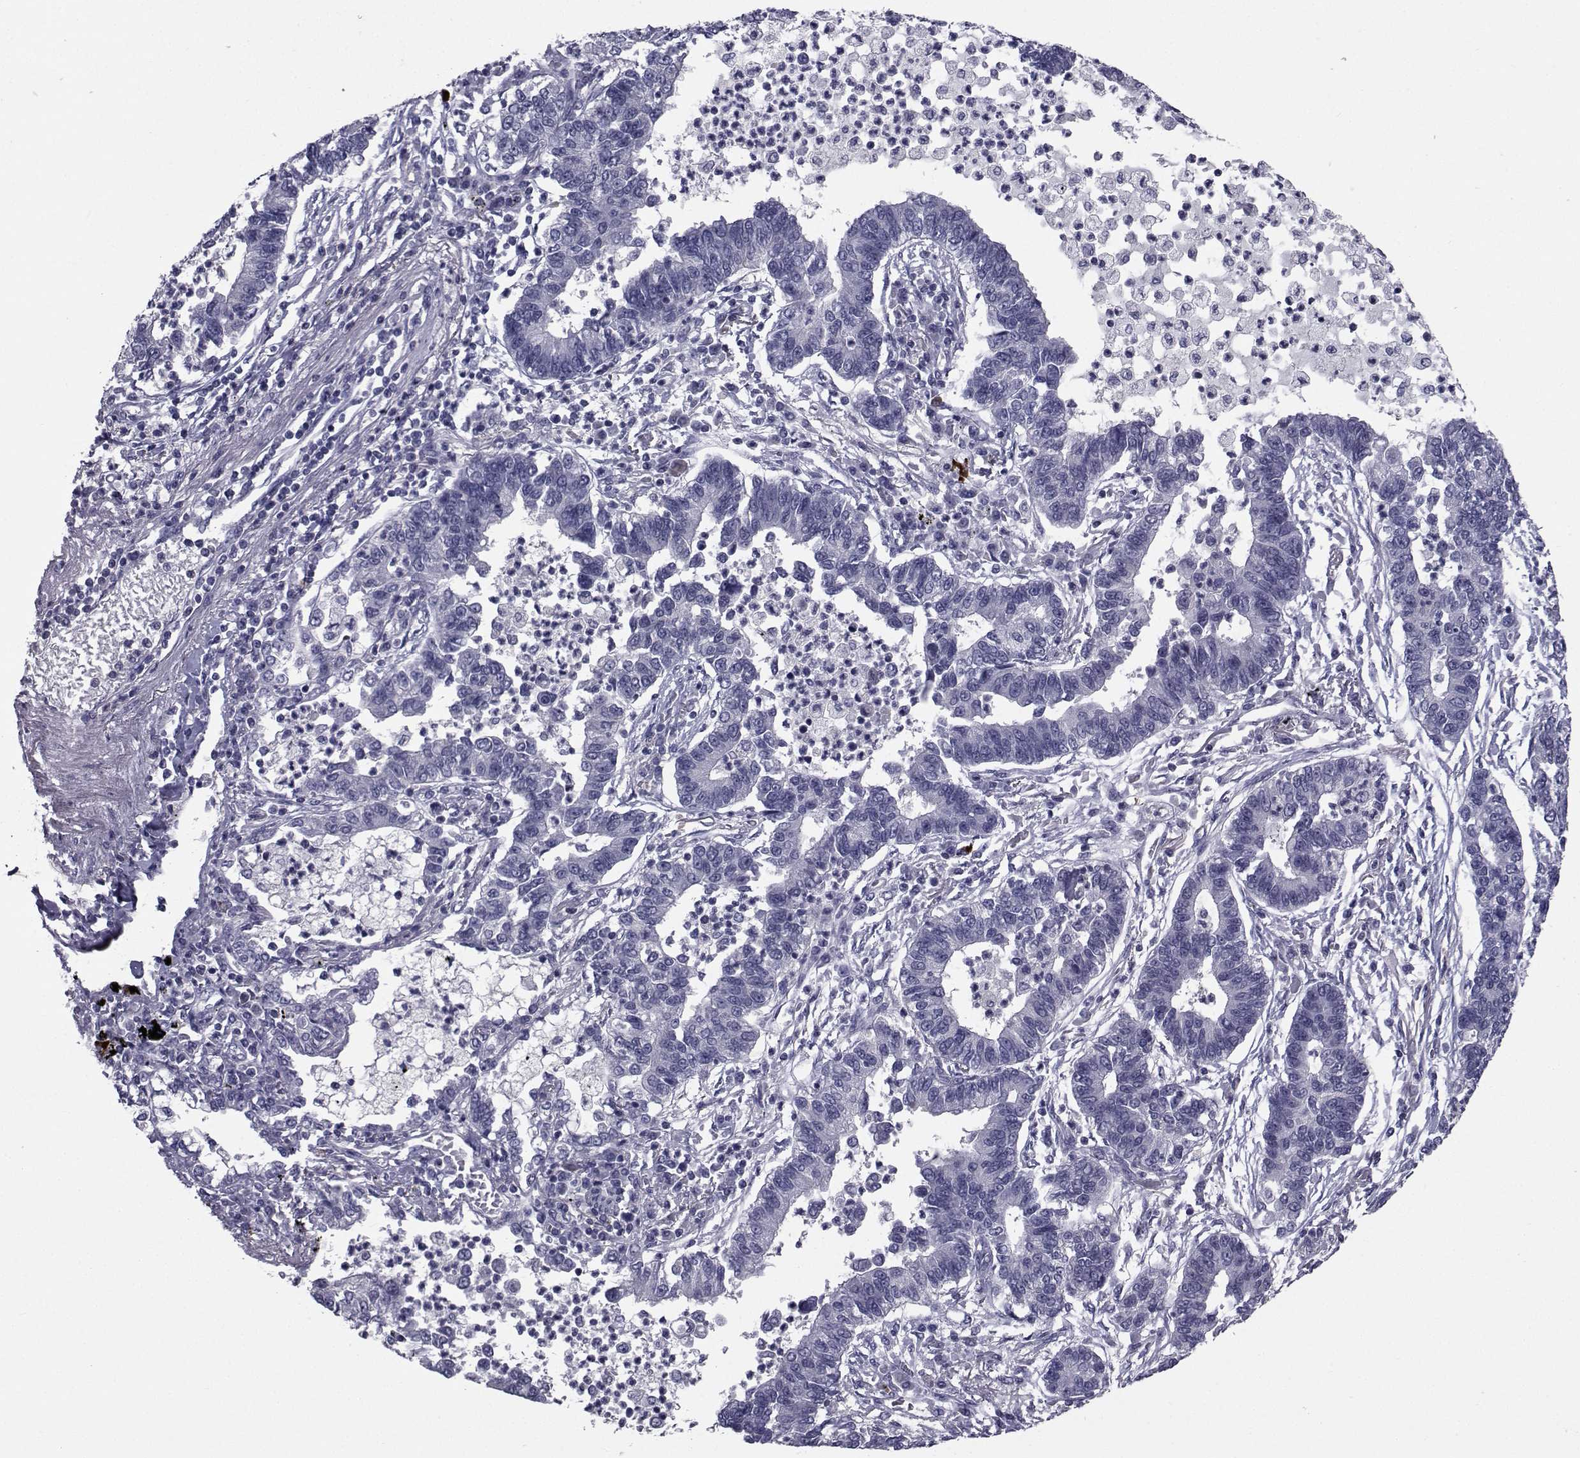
{"staining": {"intensity": "negative", "quantity": "none", "location": "none"}, "tissue": "lung cancer", "cell_type": "Tumor cells", "image_type": "cancer", "snomed": [{"axis": "morphology", "description": "Adenocarcinoma, NOS"}, {"axis": "topography", "description": "Lung"}], "caption": "This is a micrograph of immunohistochemistry staining of lung cancer, which shows no expression in tumor cells.", "gene": "CHRNA1", "patient": {"sex": "female", "age": 57}}